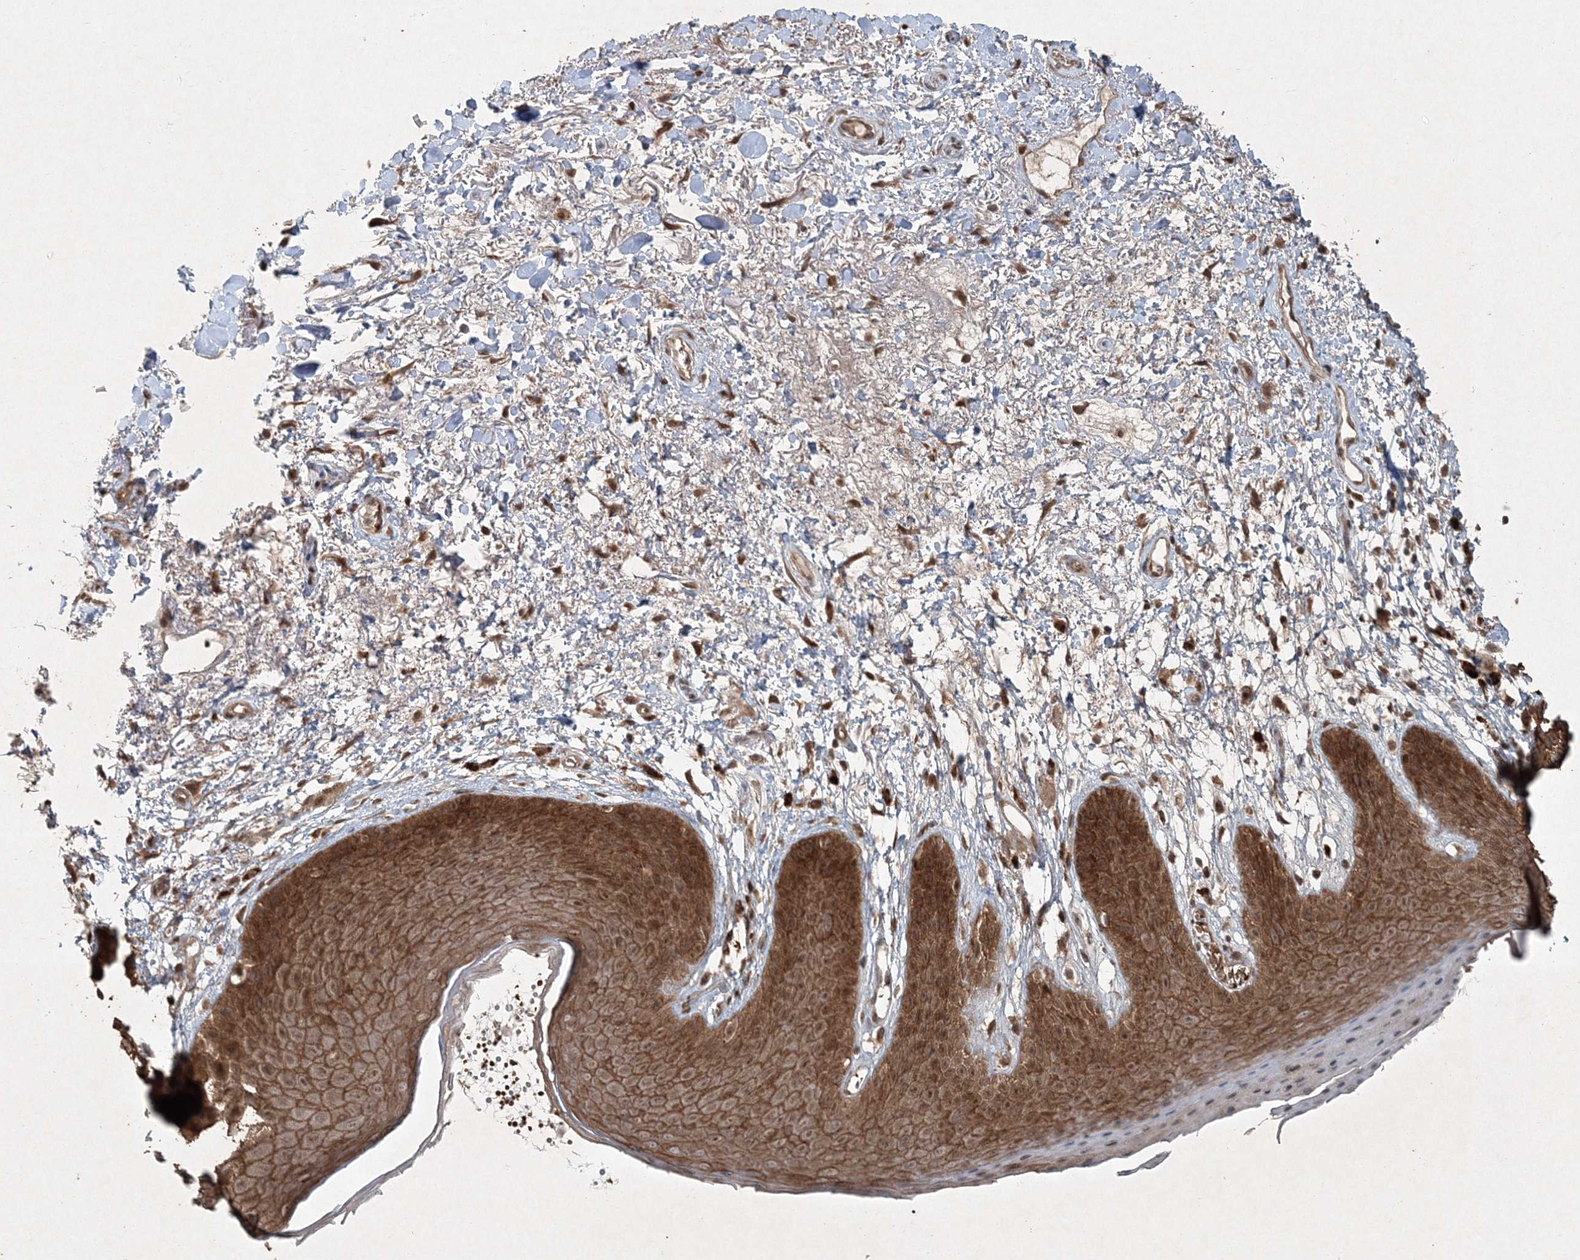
{"staining": {"intensity": "strong", "quantity": ">75%", "location": "cytoplasmic/membranous,nuclear"}, "tissue": "skin", "cell_type": "Epidermal cells", "image_type": "normal", "snomed": [{"axis": "morphology", "description": "Normal tissue, NOS"}, {"axis": "topography", "description": "Anal"}], "caption": "Epidermal cells demonstrate high levels of strong cytoplasmic/membranous,nuclear positivity in approximately >75% of cells in unremarkable skin.", "gene": "FBXL17", "patient": {"sex": "male", "age": 74}}